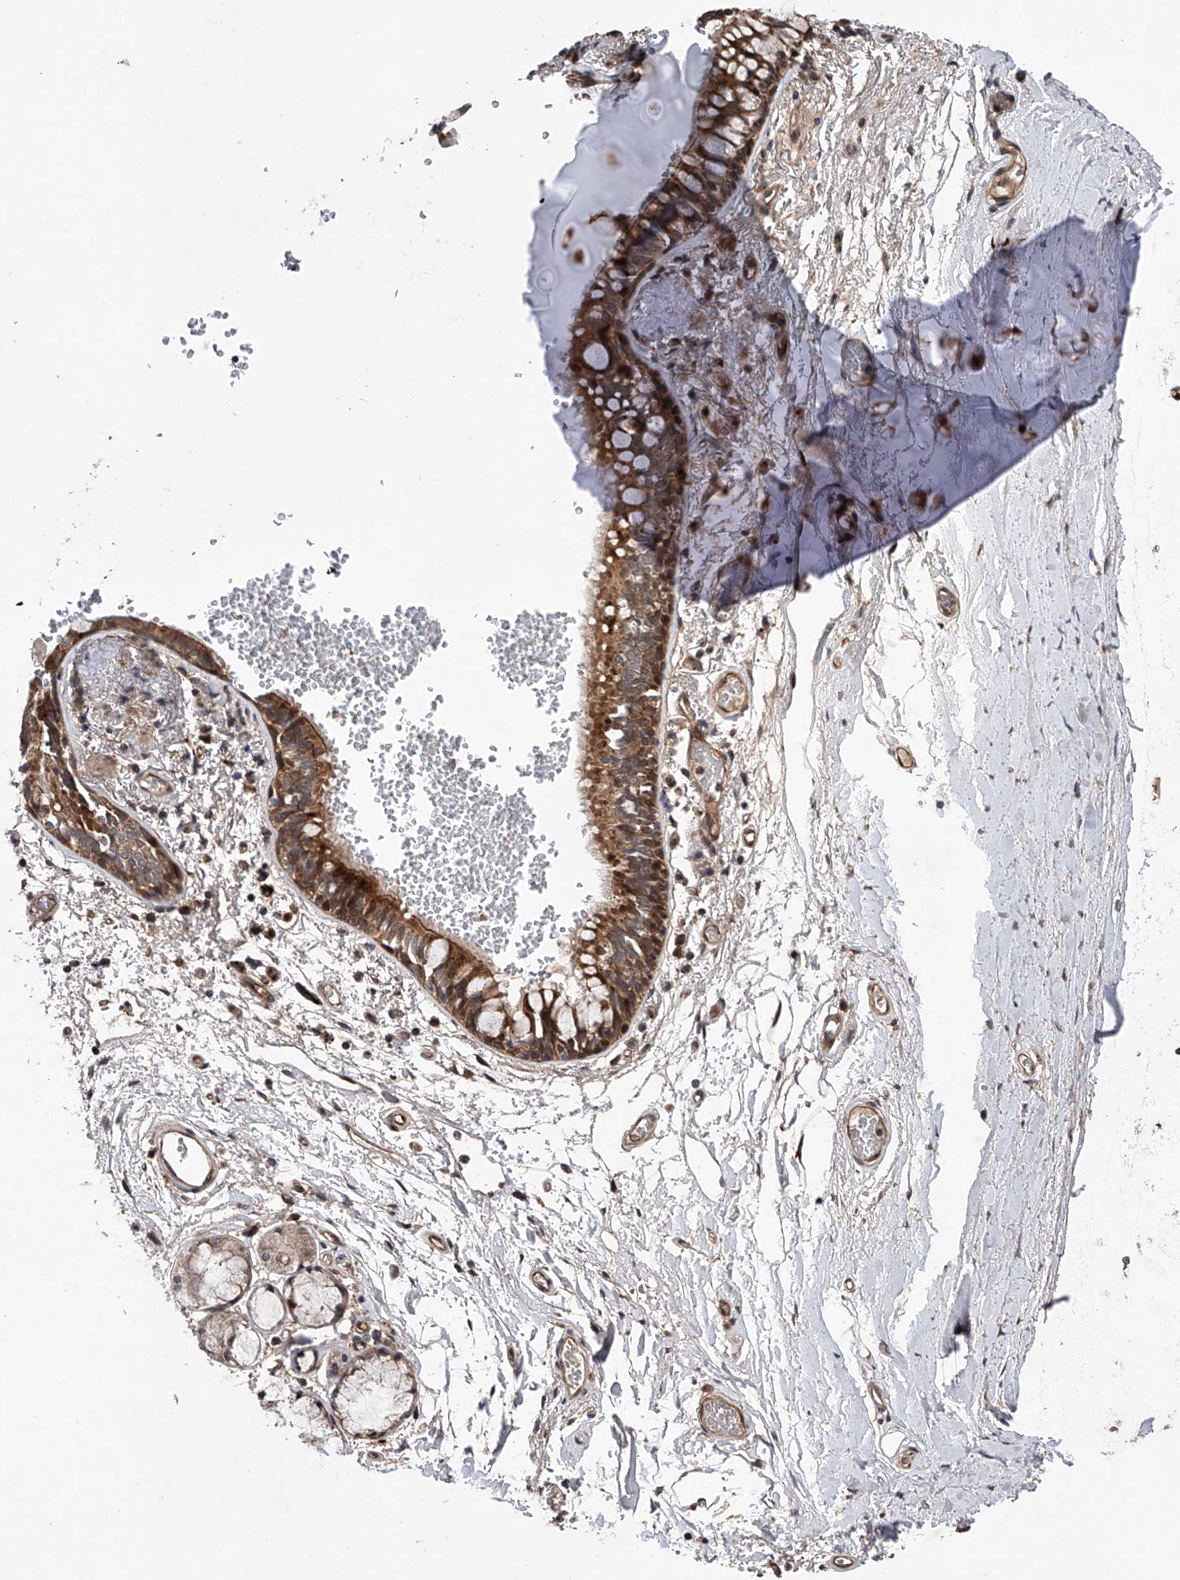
{"staining": {"intensity": "strong", "quantity": ">75%", "location": "cytoplasmic/membranous"}, "tissue": "bronchus", "cell_type": "Respiratory epithelial cells", "image_type": "normal", "snomed": [{"axis": "morphology", "description": "Normal tissue, NOS"}, {"axis": "topography", "description": "Cartilage tissue"}, {"axis": "topography", "description": "Bronchus"}], "caption": "Immunohistochemistry (DAB) staining of normal bronchus reveals strong cytoplasmic/membranous protein expression in about >75% of respiratory epithelial cells.", "gene": "MAP3K11", "patient": {"sex": "female", "age": 73}}